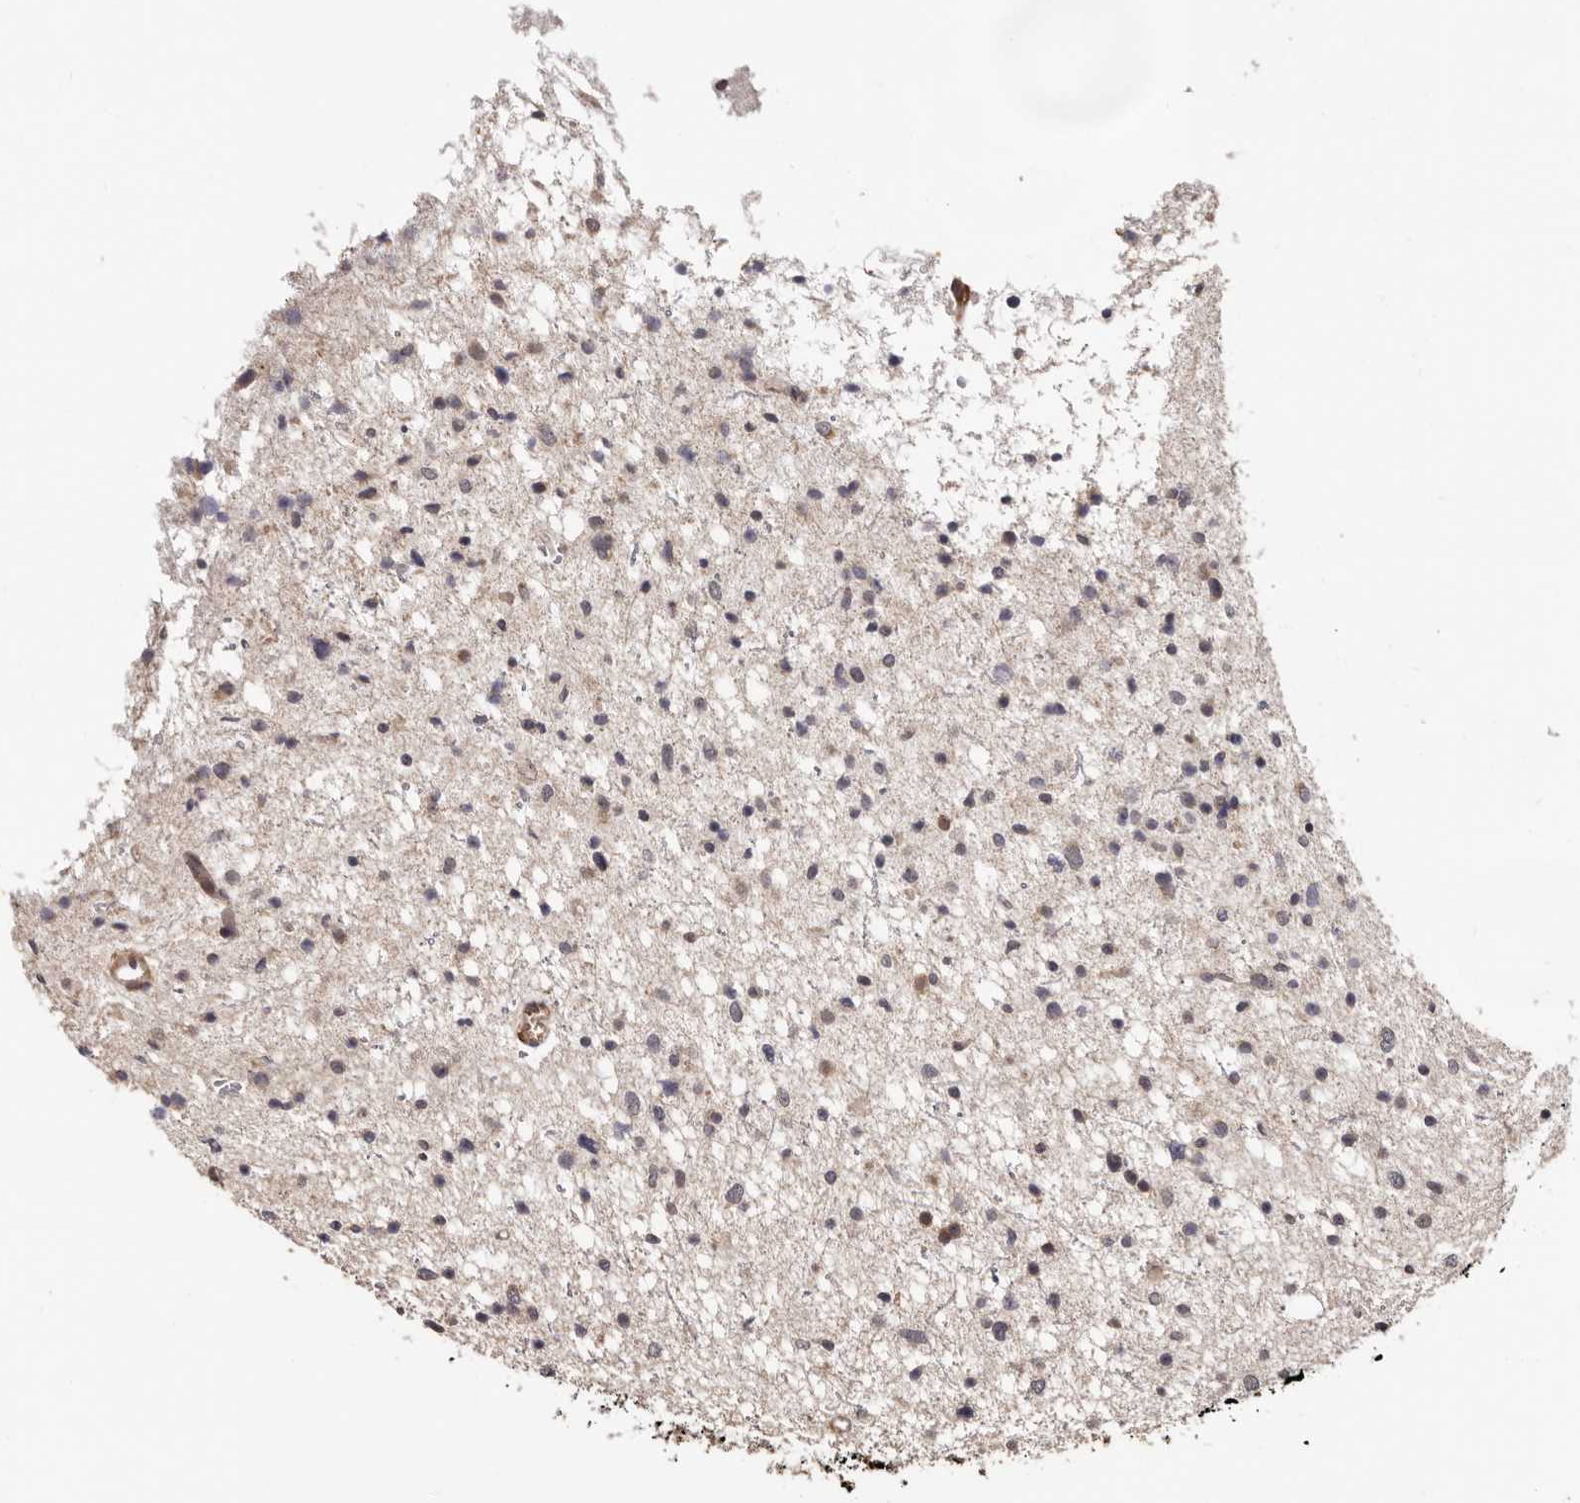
{"staining": {"intensity": "negative", "quantity": "none", "location": "none"}, "tissue": "glioma", "cell_type": "Tumor cells", "image_type": "cancer", "snomed": [{"axis": "morphology", "description": "Glioma, malignant, Low grade"}, {"axis": "topography", "description": "Brain"}], "caption": "Tumor cells show no significant protein positivity in low-grade glioma (malignant).", "gene": "PRR12", "patient": {"sex": "female", "age": 37}}